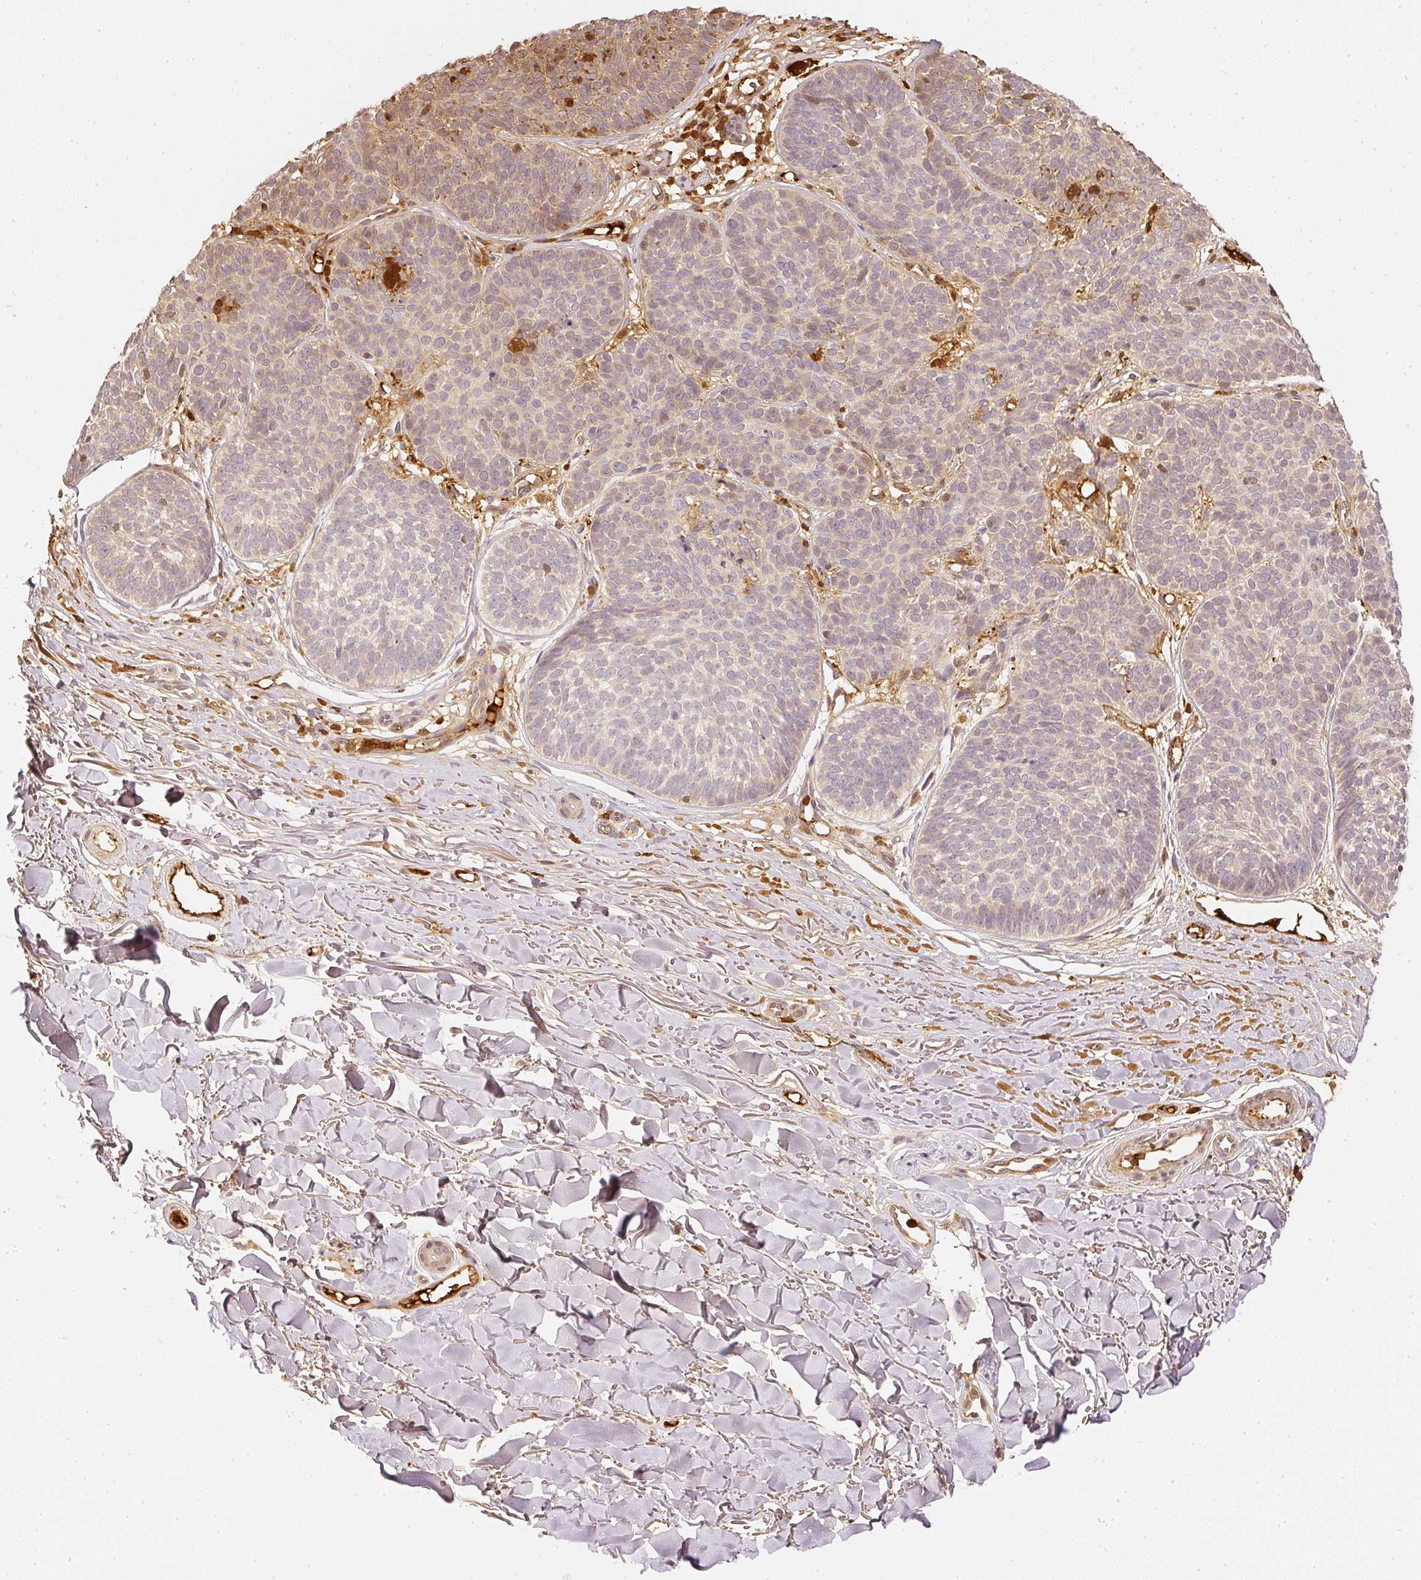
{"staining": {"intensity": "negative", "quantity": "none", "location": "none"}, "tissue": "skin cancer", "cell_type": "Tumor cells", "image_type": "cancer", "snomed": [{"axis": "morphology", "description": "Basal cell carcinoma"}, {"axis": "topography", "description": "Skin"}, {"axis": "topography", "description": "Skin of neck"}, {"axis": "topography", "description": "Skin of shoulder"}, {"axis": "topography", "description": "Skin of back"}], "caption": "The IHC photomicrograph has no significant staining in tumor cells of basal cell carcinoma (skin) tissue.", "gene": "PFN1", "patient": {"sex": "male", "age": 80}}